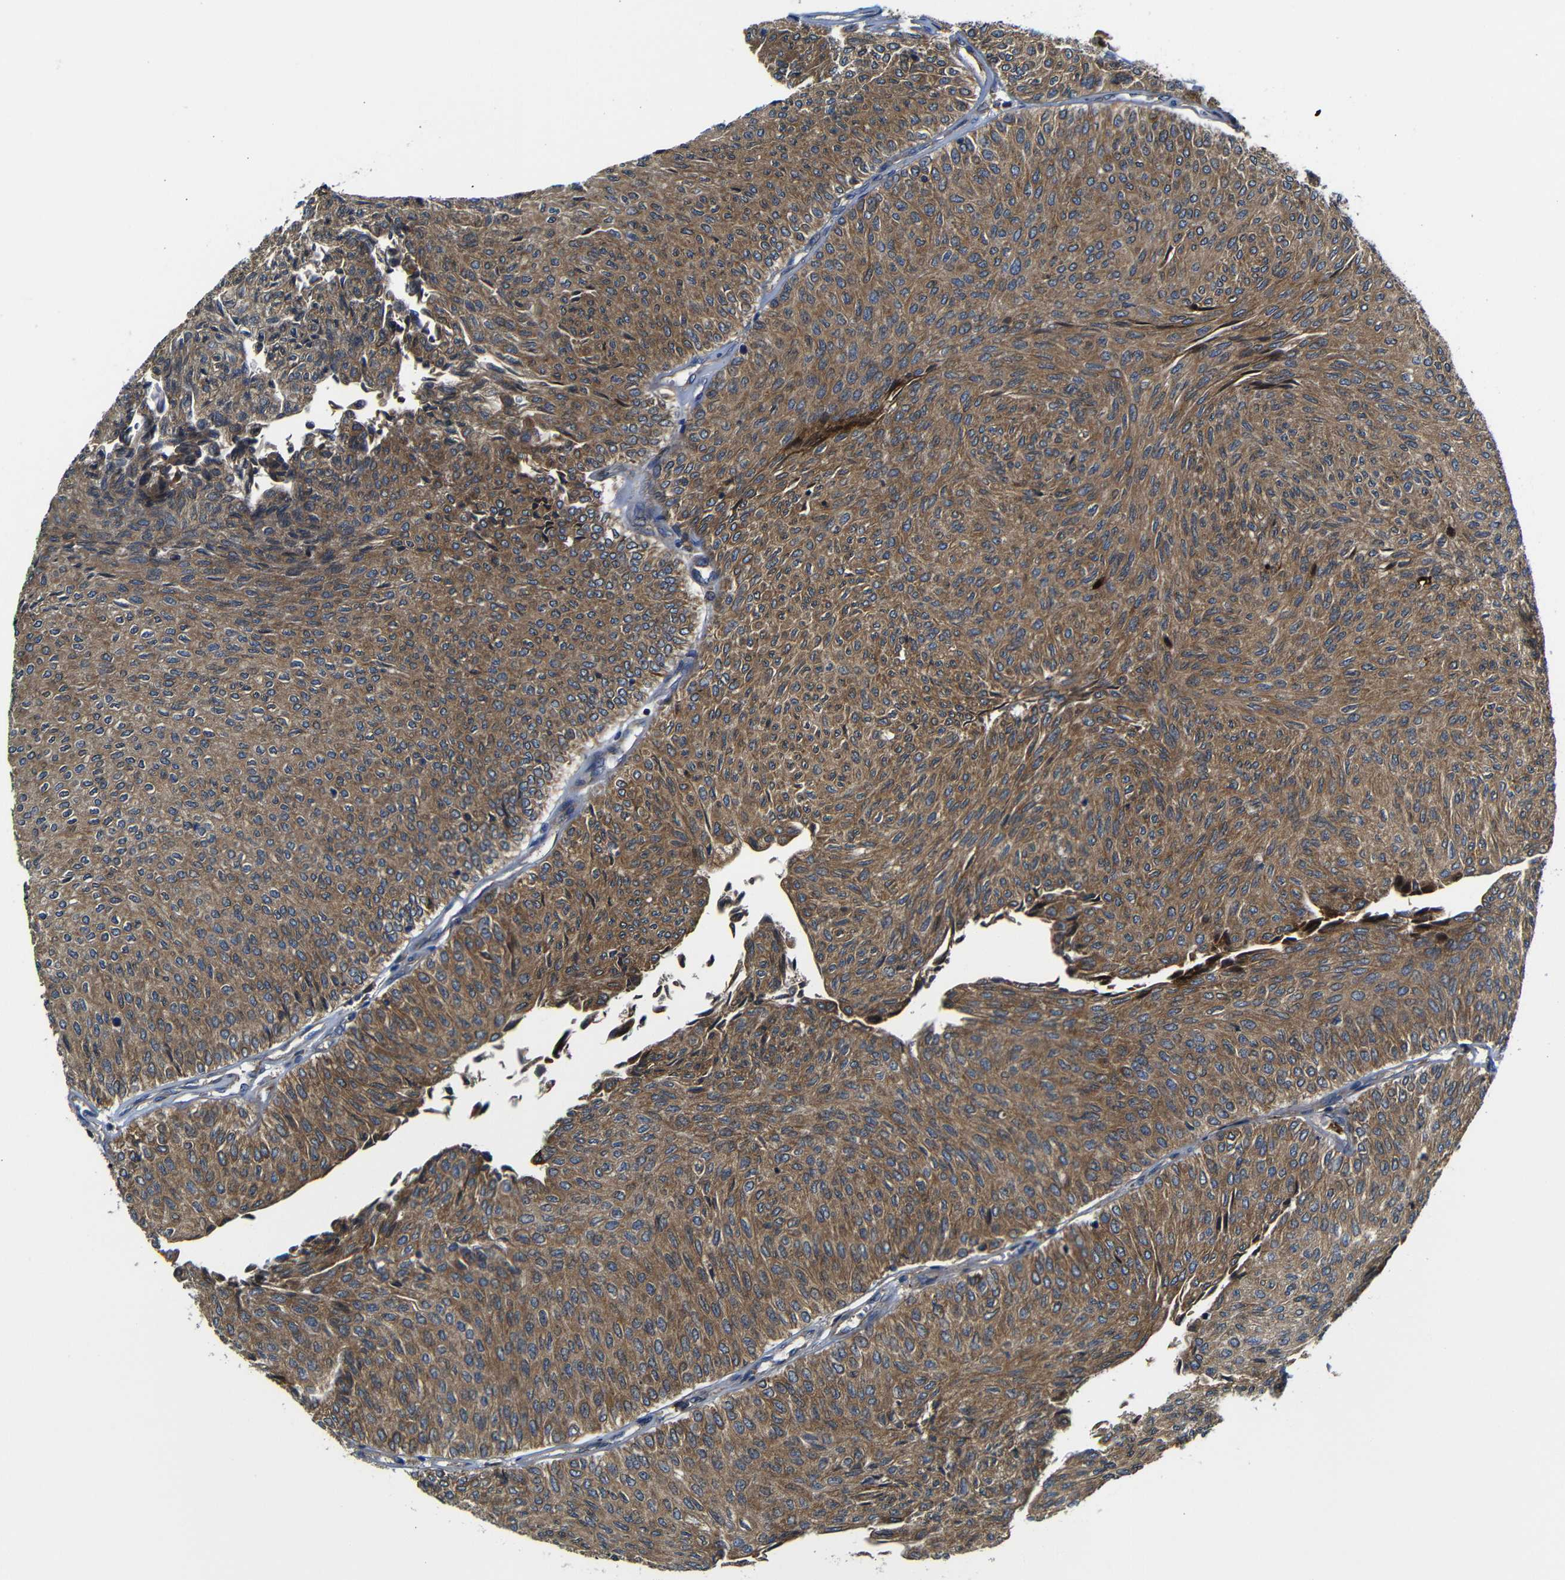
{"staining": {"intensity": "moderate", "quantity": ">75%", "location": "cytoplasmic/membranous"}, "tissue": "urothelial cancer", "cell_type": "Tumor cells", "image_type": "cancer", "snomed": [{"axis": "morphology", "description": "Urothelial carcinoma, Low grade"}, {"axis": "topography", "description": "Urinary bladder"}], "caption": "Protein expression analysis of human urothelial cancer reveals moderate cytoplasmic/membranous staining in about >75% of tumor cells.", "gene": "CLCC1", "patient": {"sex": "male", "age": 78}}